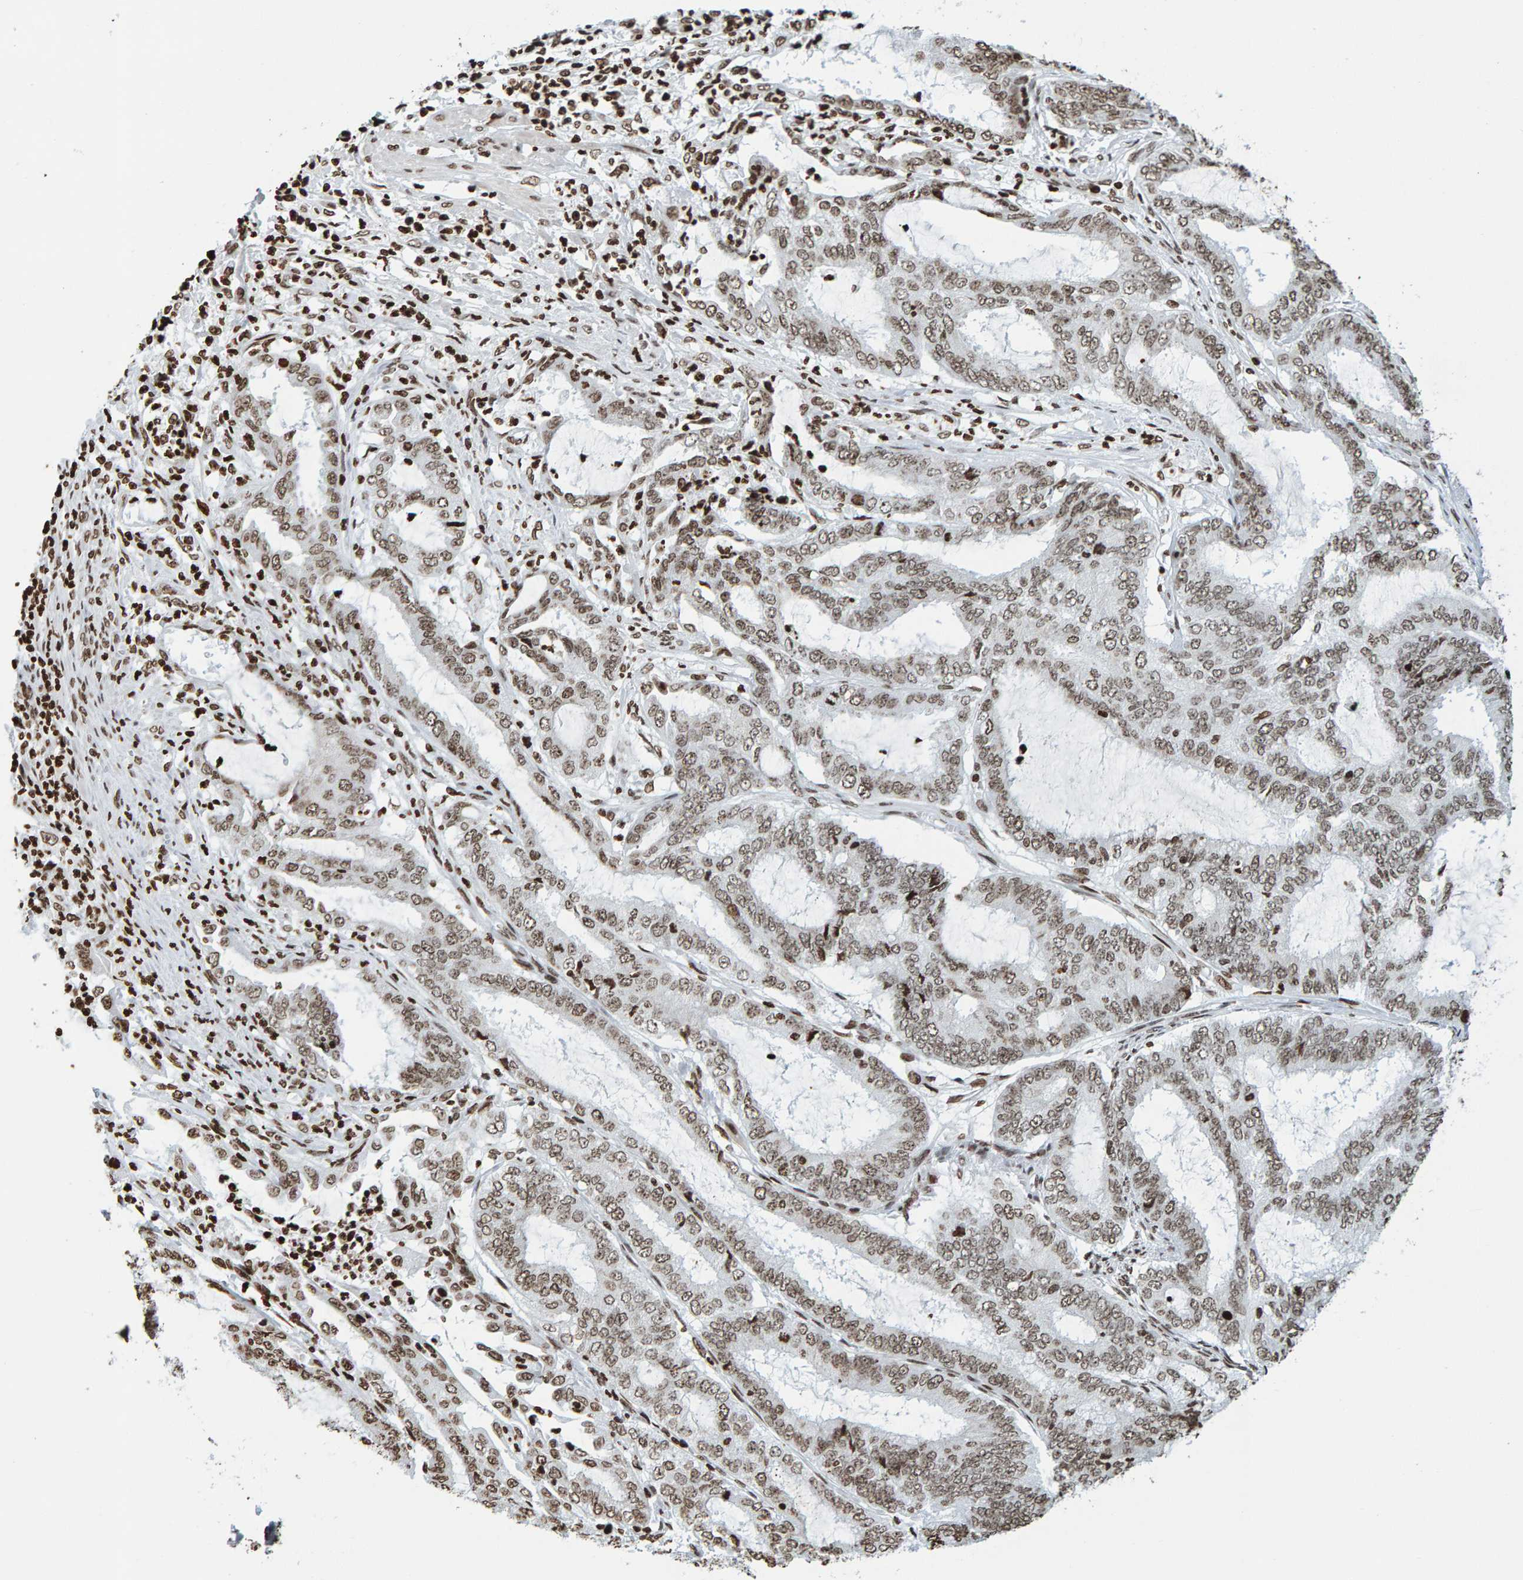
{"staining": {"intensity": "moderate", "quantity": ">75%", "location": "nuclear"}, "tissue": "endometrial cancer", "cell_type": "Tumor cells", "image_type": "cancer", "snomed": [{"axis": "morphology", "description": "Adenocarcinoma, NOS"}, {"axis": "topography", "description": "Endometrium"}], "caption": "Human endometrial adenocarcinoma stained with a protein marker displays moderate staining in tumor cells.", "gene": "BRF2", "patient": {"sex": "female", "age": 51}}